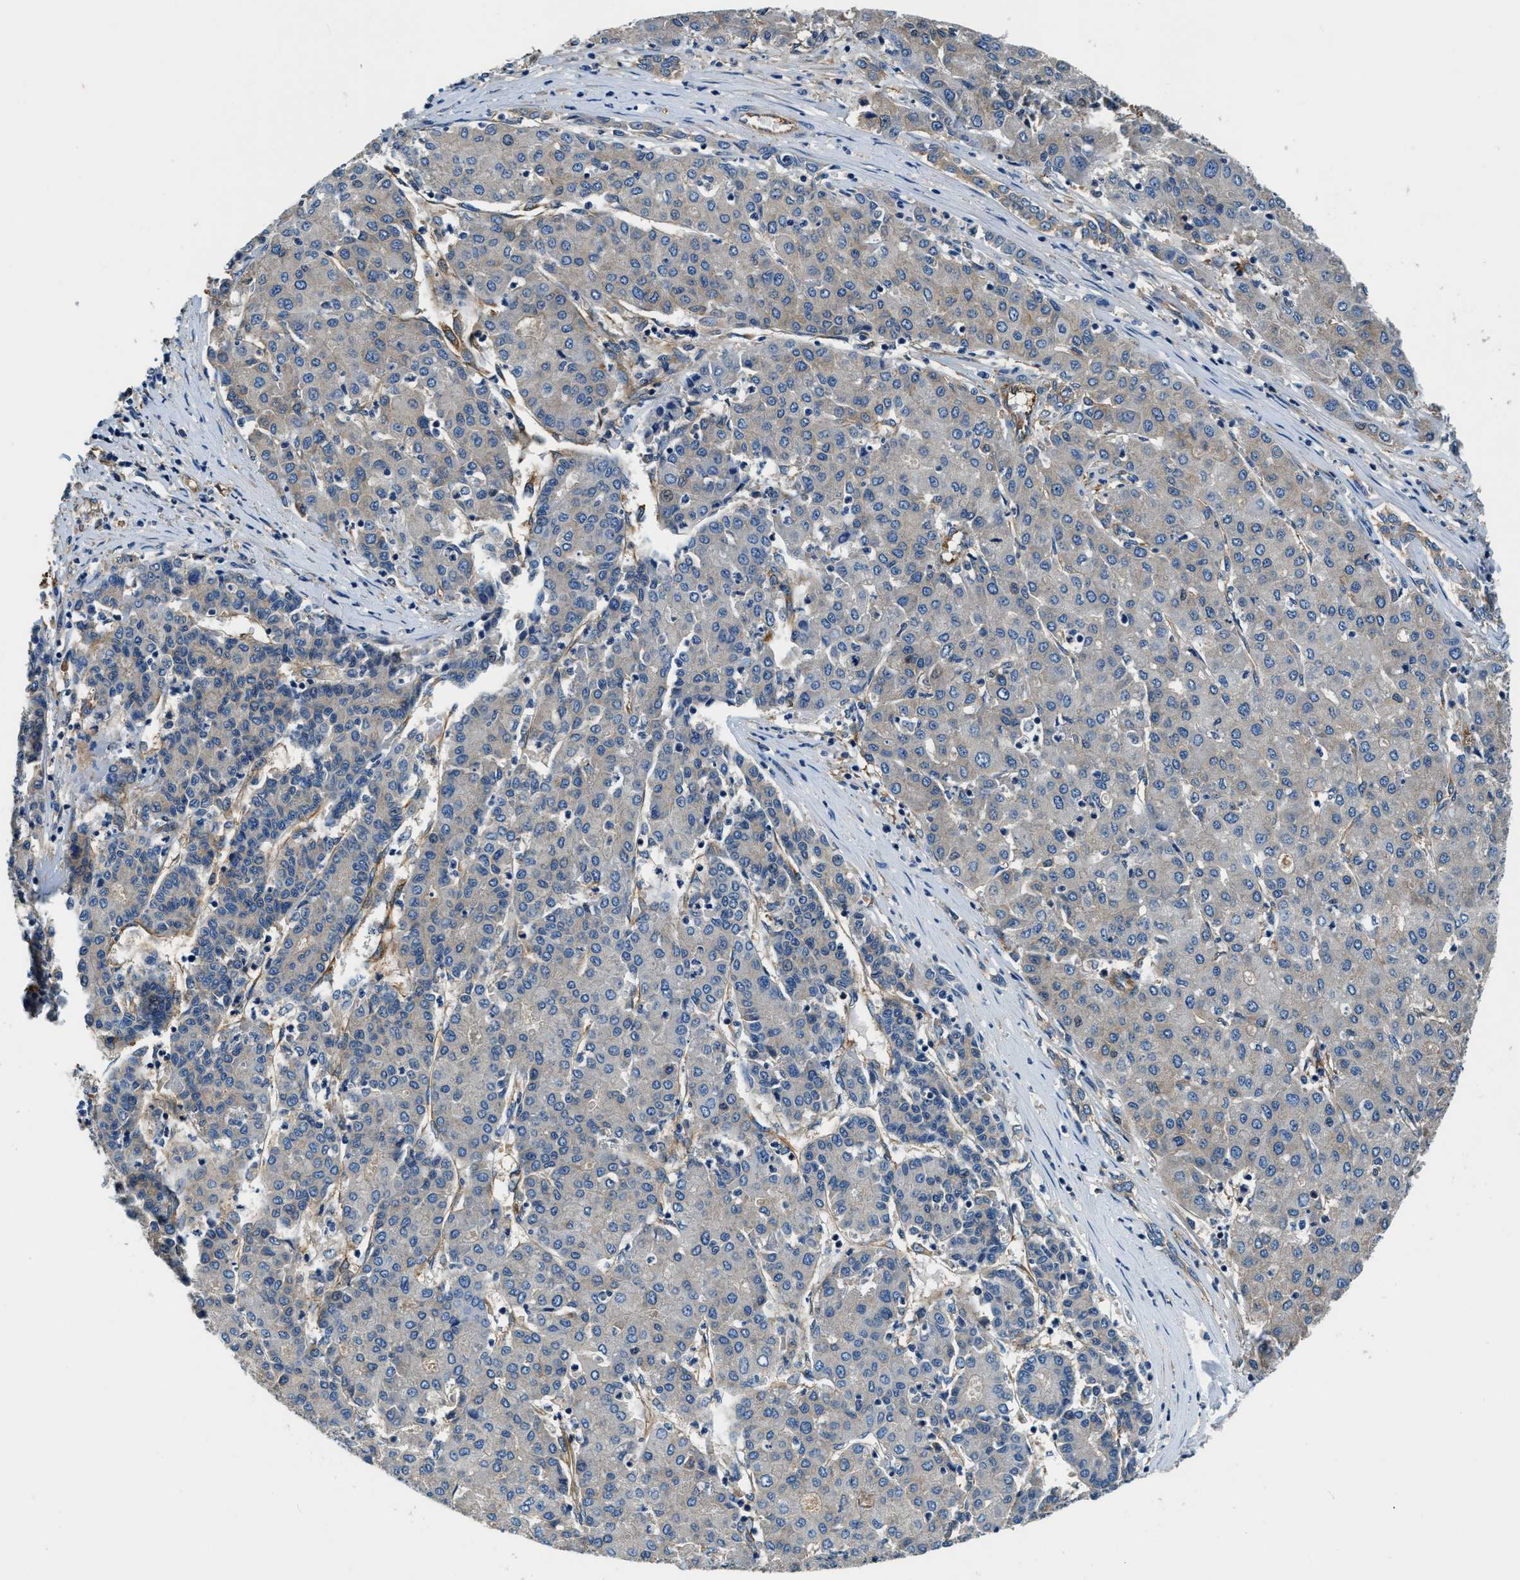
{"staining": {"intensity": "negative", "quantity": "none", "location": "none"}, "tissue": "liver cancer", "cell_type": "Tumor cells", "image_type": "cancer", "snomed": [{"axis": "morphology", "description": "Carcinoma, Hepatocellular, NOS"}, {"axis": "topography", "description": "Liver"}], "caption": "This photomicrograph is of liver cancer (hepatocellular carcinoma) stained with immunohistochemistry to label a protein in brown with the nuclei are counter-stained blue. There is no expression in tumor cells.", "gene": "EEA1", "patient": {"sex": "male", "age": 65}}